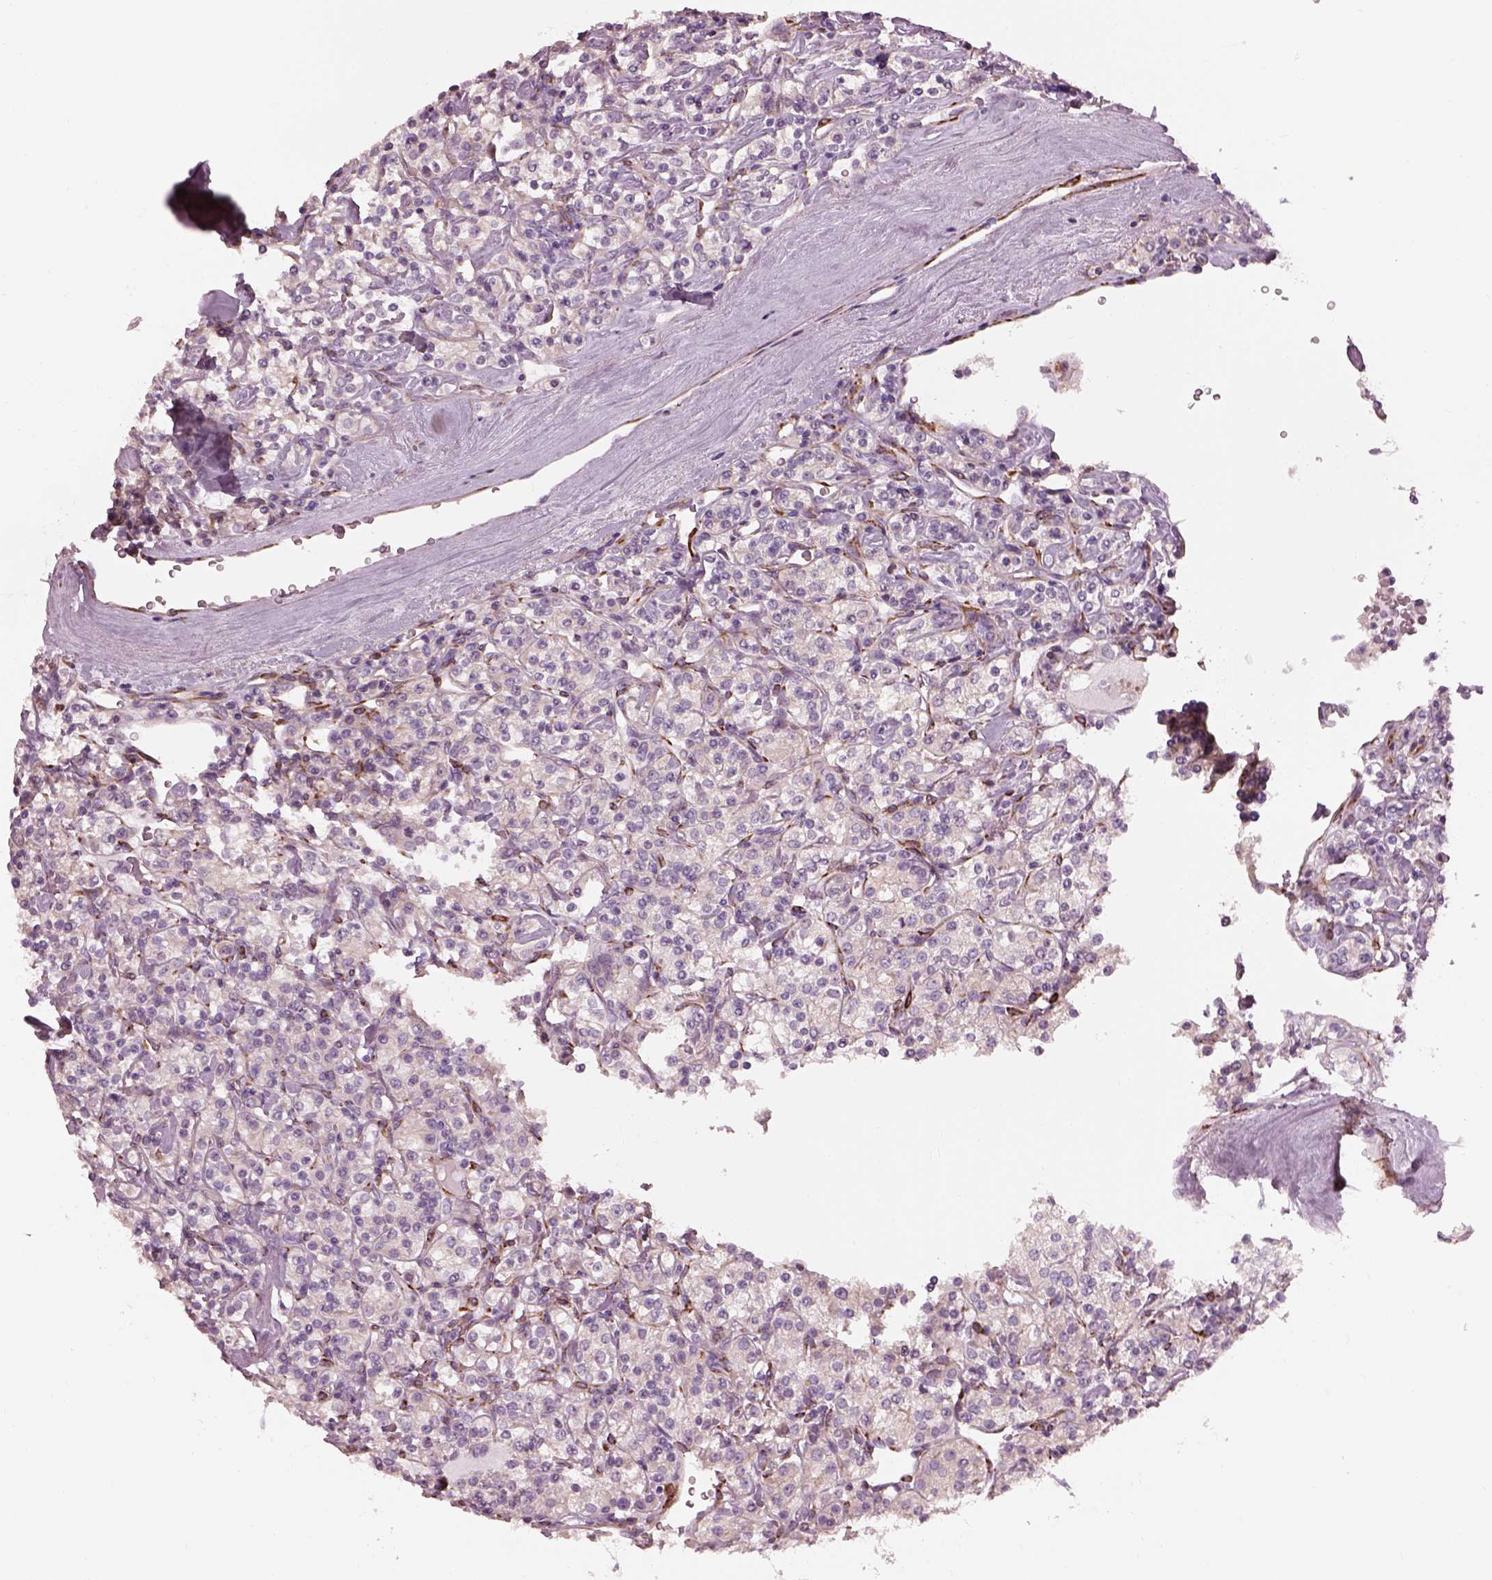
{"staining": {"intensity": "negative", "quantity": "none", "location": "none"}, "tissue": "renal cancer", "cell_type": "Tumor cells", "image_type": "cancer", "snomed": [{"axis": "morphology", "description": "Adenocarcinoma, NOS"}, {"axis": "topography", "description": "Kidney"}], "caption": "Adenocarcinoma (renal) was stained to show a protein in brown. There is no significant positivity in tumor cells. Brightfield microscopy of IHC stained with DAB (3,3'-diaminobenzidine) (brown) and hematoxylin (blue), captured at high magnification.", "gene": "PRKCZ", "patient": {"sex": "male", "age": 77}}